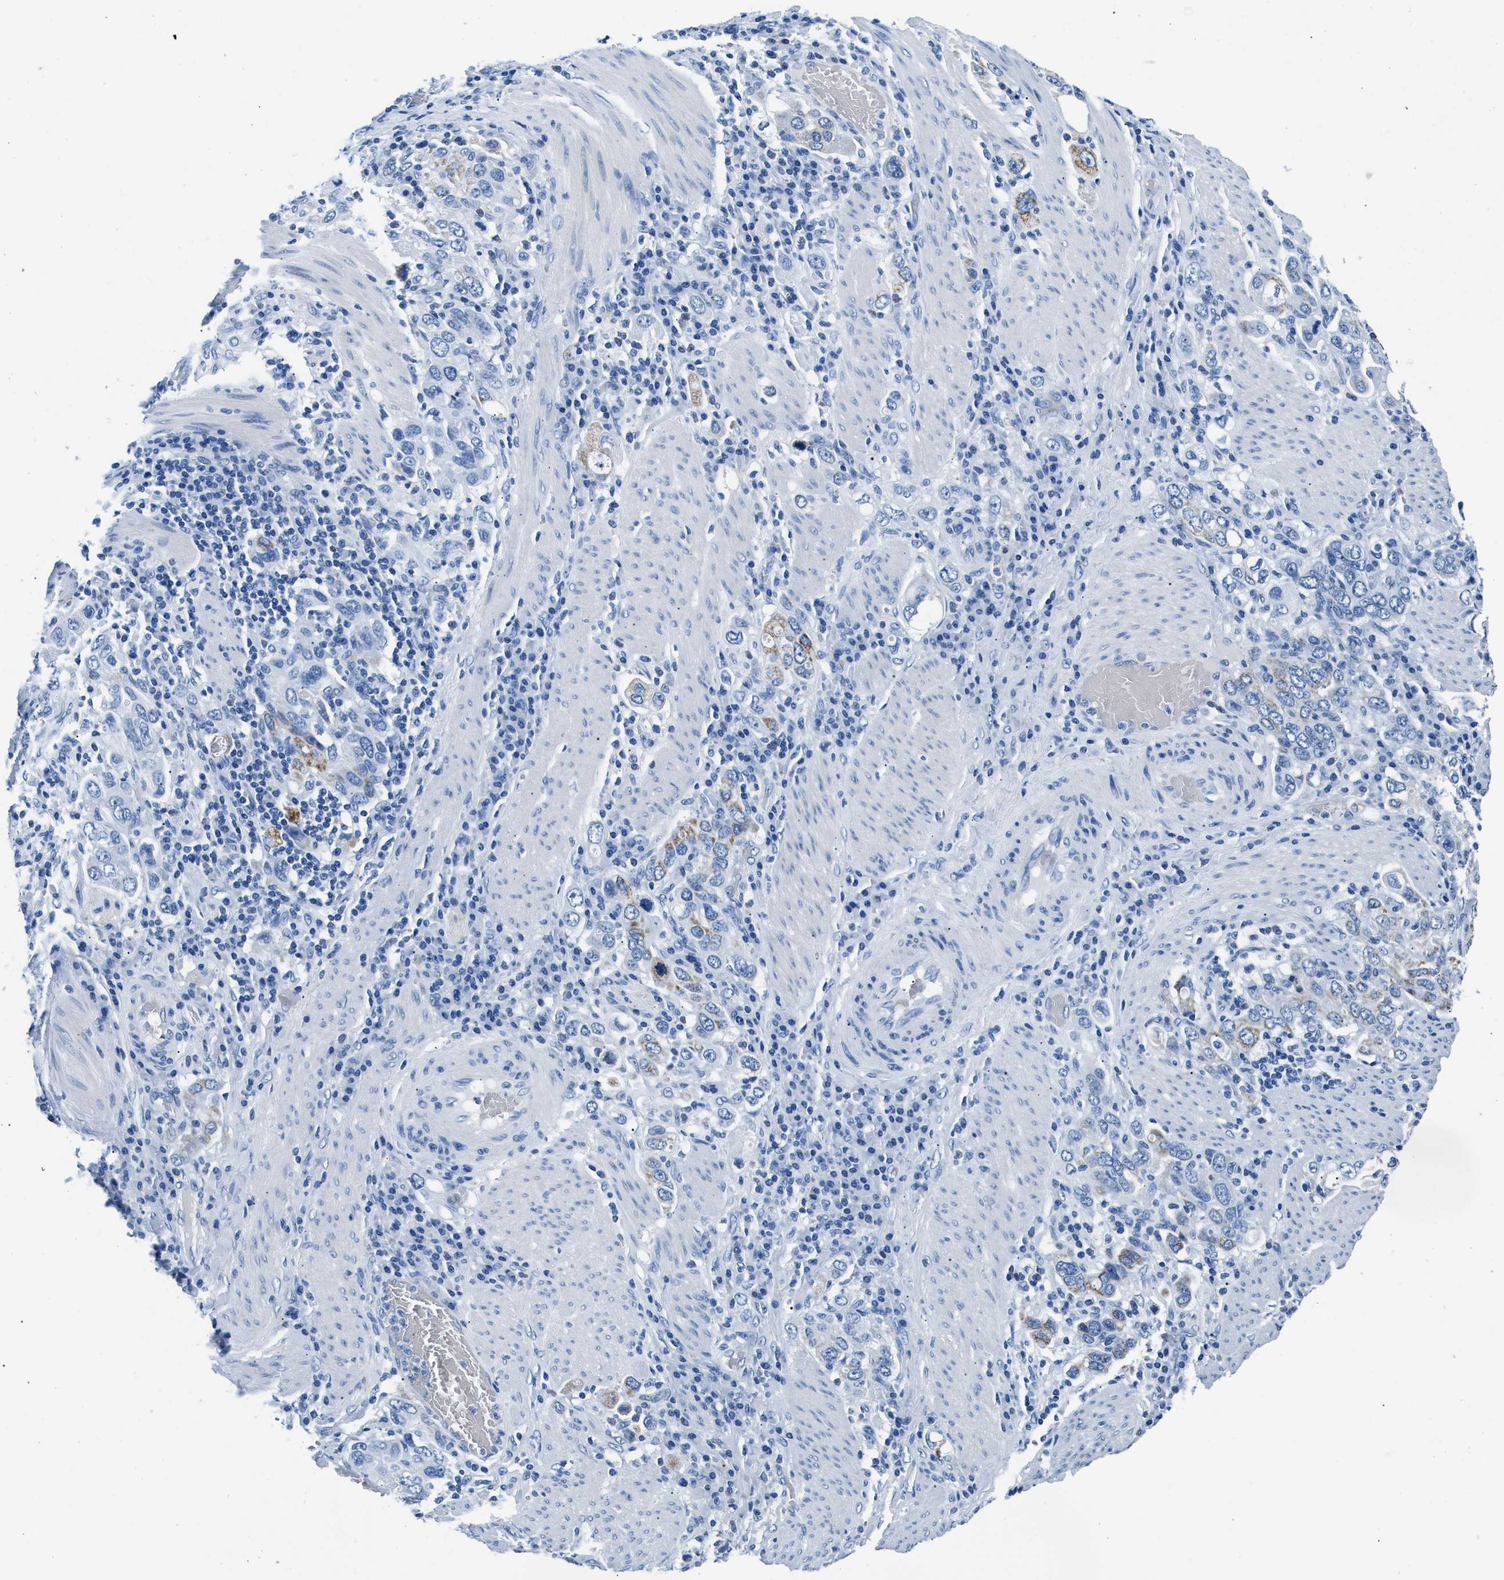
{"staining": {"intensity": "moderate", "quantity": "<25%", "location": "cytoplasmic/membranous"}, "tissue": "stomach cancer", "cell_type": "Tumor cells", "image_type": "cancer", "snomed": [{"axis": "morphology", "description": "Adenocarcinoma, NOS"}, {"axis": "topography", "description": "Stomach, upper"}], "caption": "This photomicrograph reveals immunohistochemistry (IHC) staining of human stomach adenocarcinoma, with low moderate cytoplasmic/membranous staining in approximately <25% of tumor cells.", "gene": "CPS1", "patient": {"sex": "male", "age": 62}}